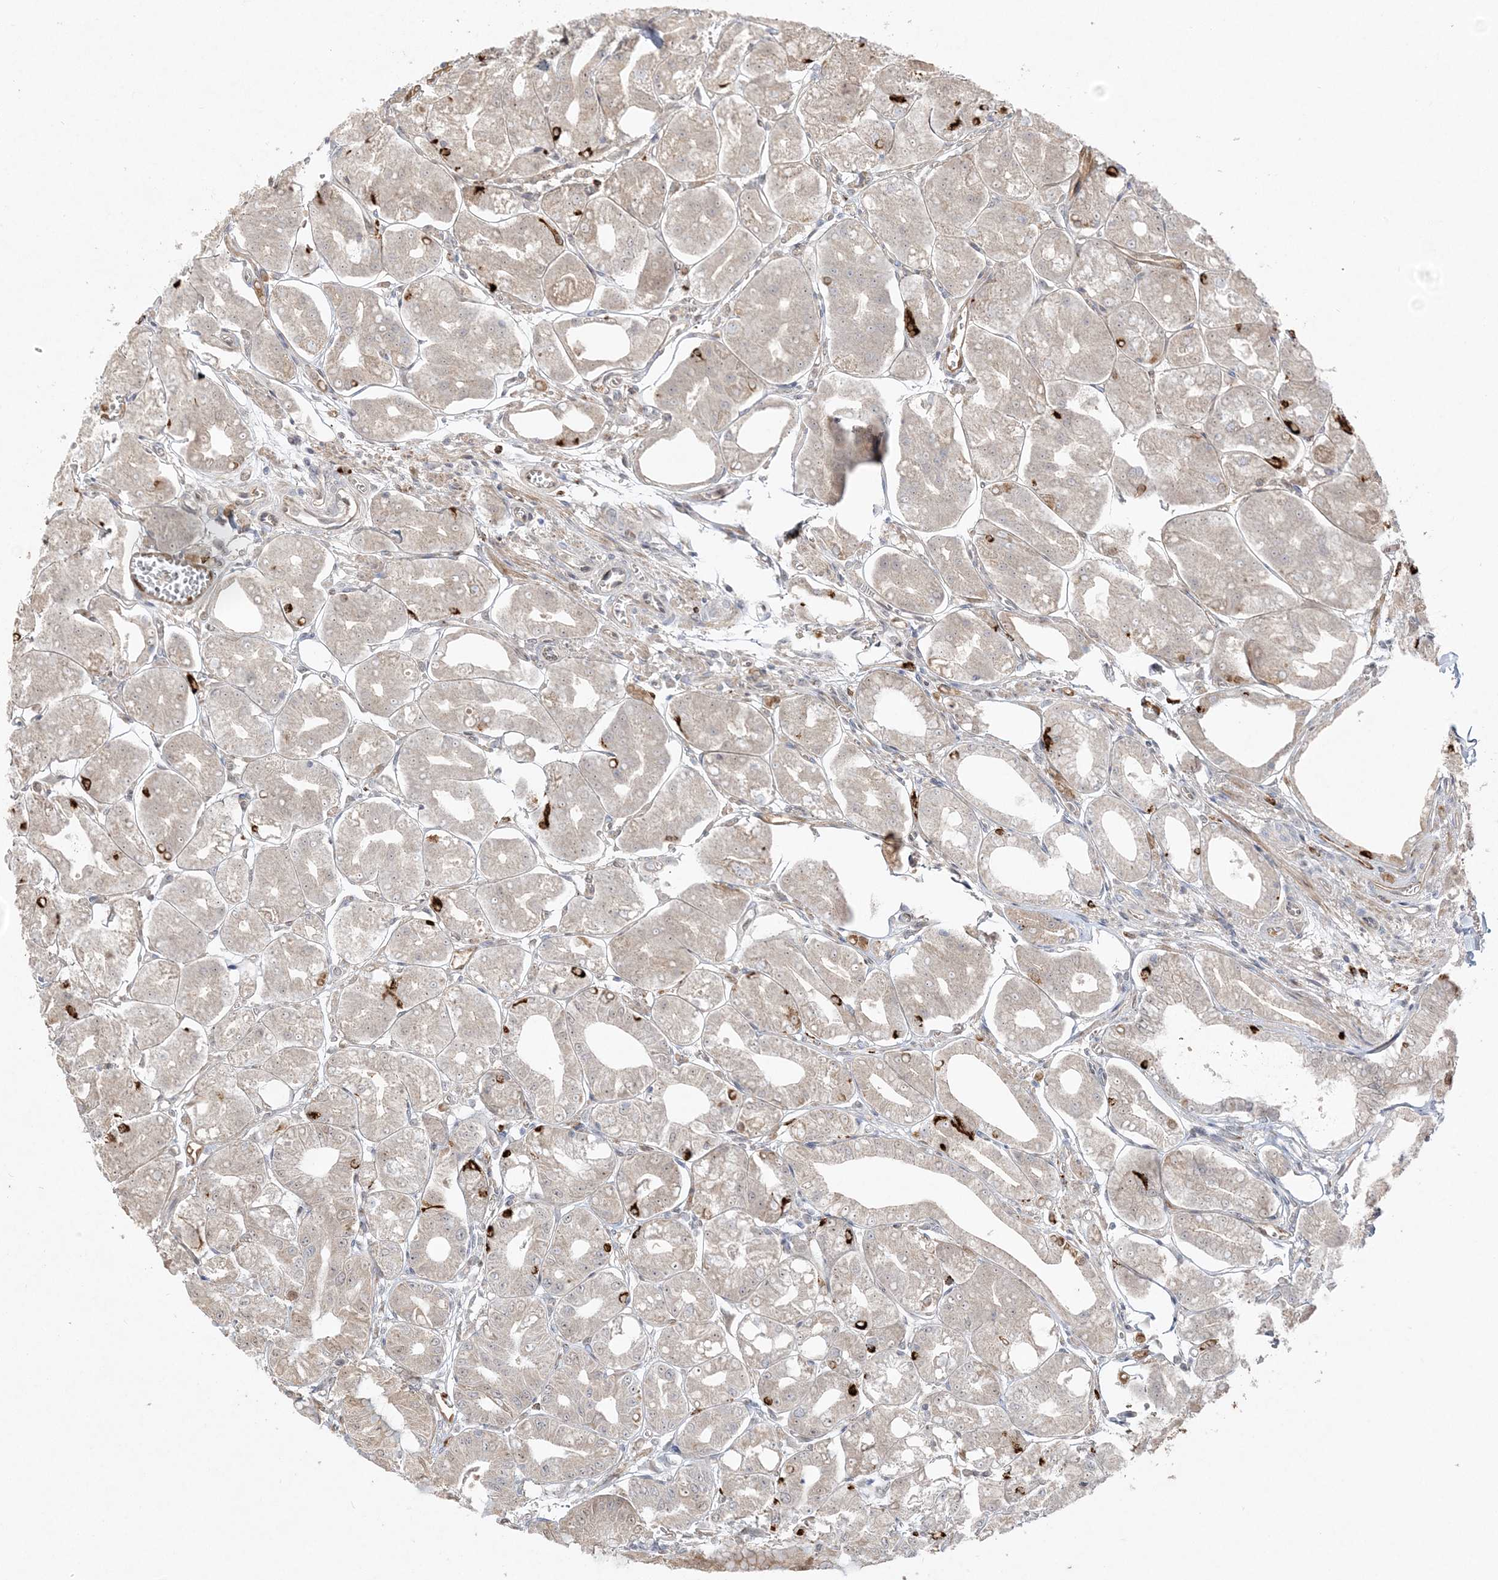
{"staining": {"intensity": "moderate", "quantity": "<25%", "location": "cytoplasmic/membranous"}, "tissue": "stomach", "cell_type": "Glandular cells", "image_type": "normal", "snomed": [{"axis": "morphology", "description": "Normal tissue, NOS"}, {"axis": "topography", "description": "Stomach, lower"}], "caption": "Approximately <25% of glandular cells in unremarkable human stomach display moderate cytoplasmic/membranous protein staining as visualized by brown immunohistochemical staining.", "gene": "INPP1", "patient": {"sex": "male", "age": 71}}